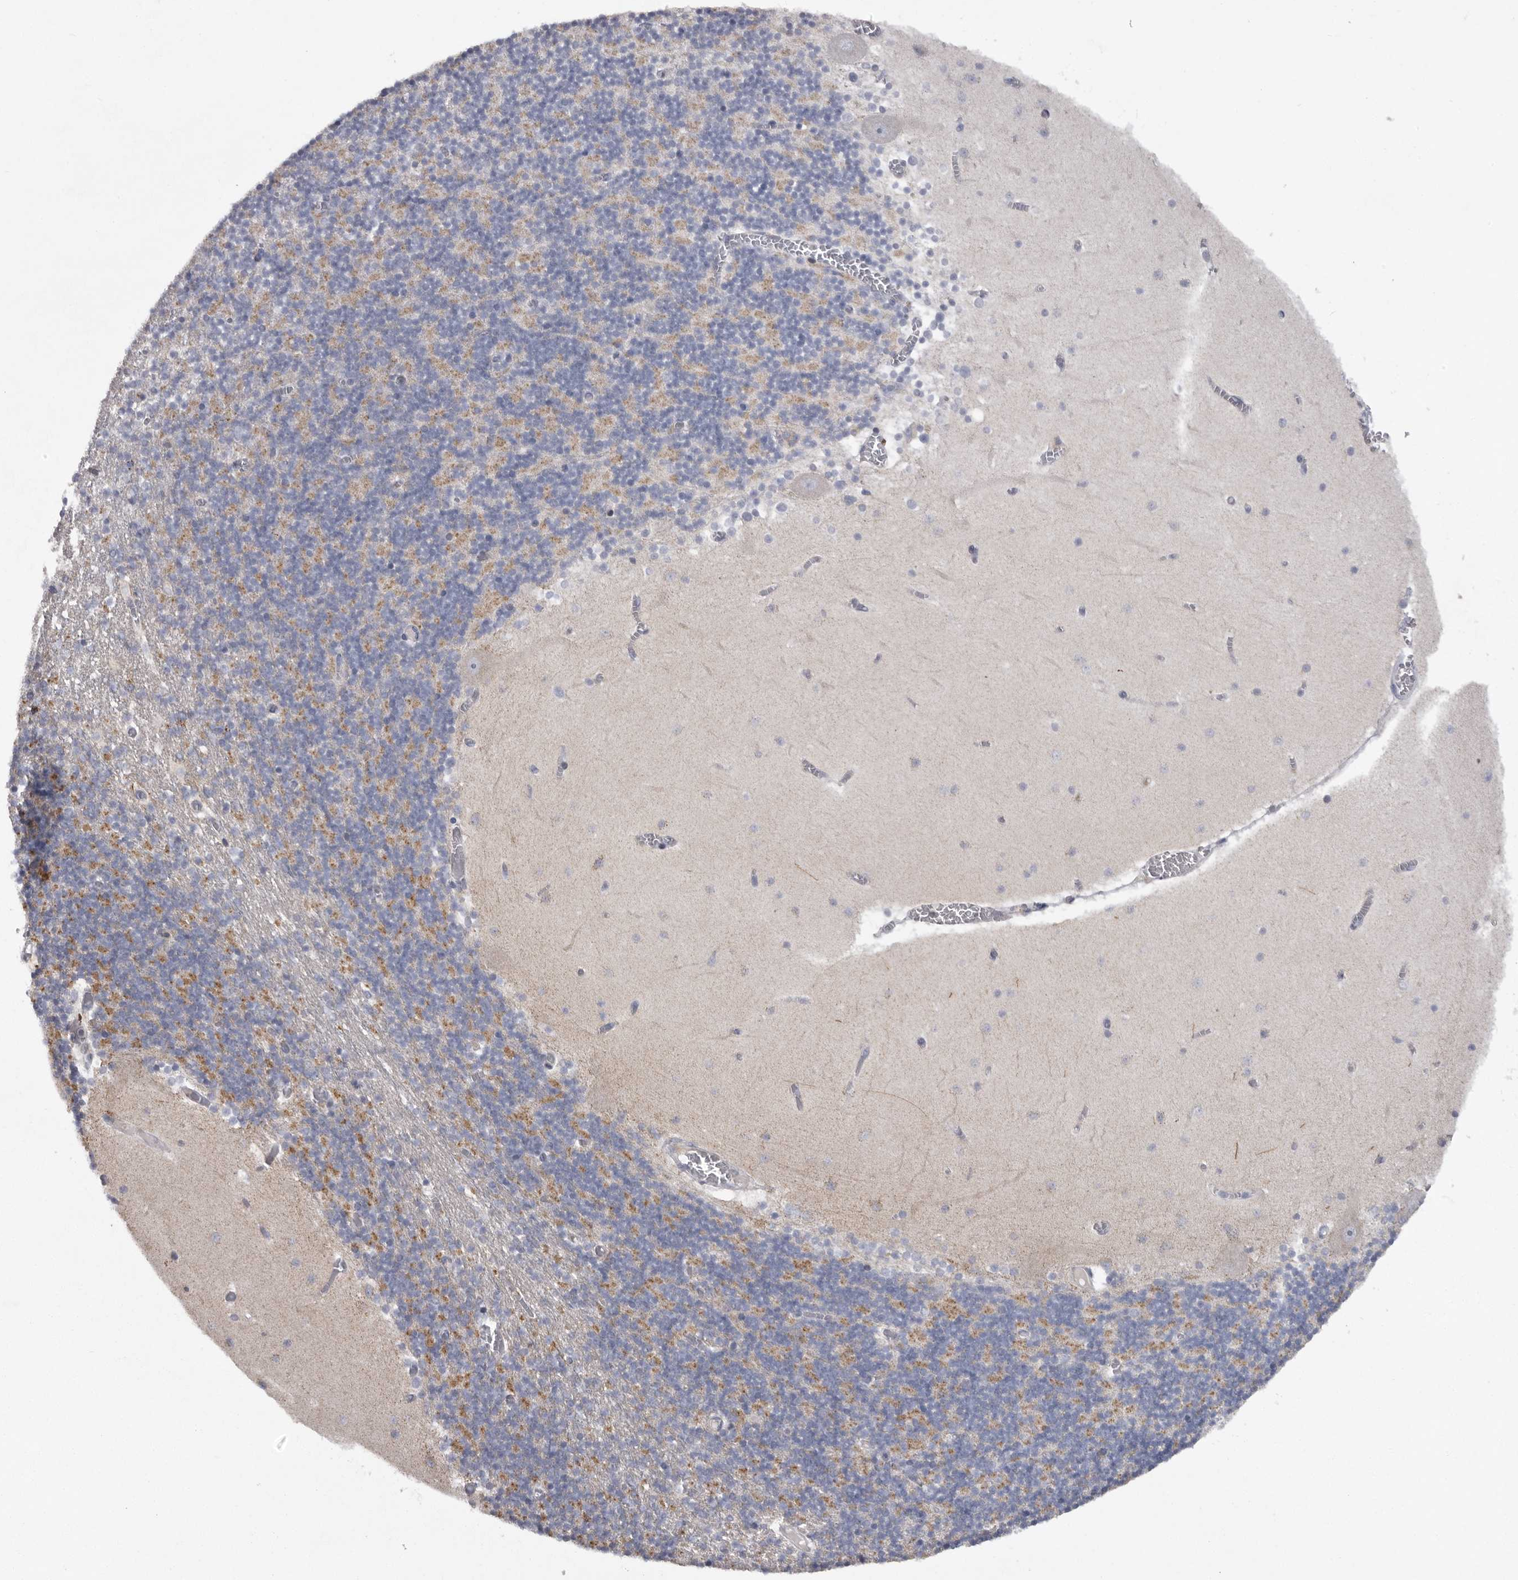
{"staining": {"intensity": "moderate", "quantity": "25%-75%", "location": "cytoplasmic/membranous"}, "tissue": "cerebellum", "cell_type": "Cells in granular layer", "image_type": "normal", "snomed": [{"axis": "morphology", "description": "Normal tissue, NOS"}, {"axis": "topography", "description": "Cerebellum"}], "caption": "DAB (3,3'-diaminobenzidine) immunohistochemical staining of normal cerebellum demonstrates moderate cytoplasmic/membranous protein expression in approximately 25%-75% of cells in granular layer.", "gene": "USP24", "patient": {"sex": "female", "age": 28}}